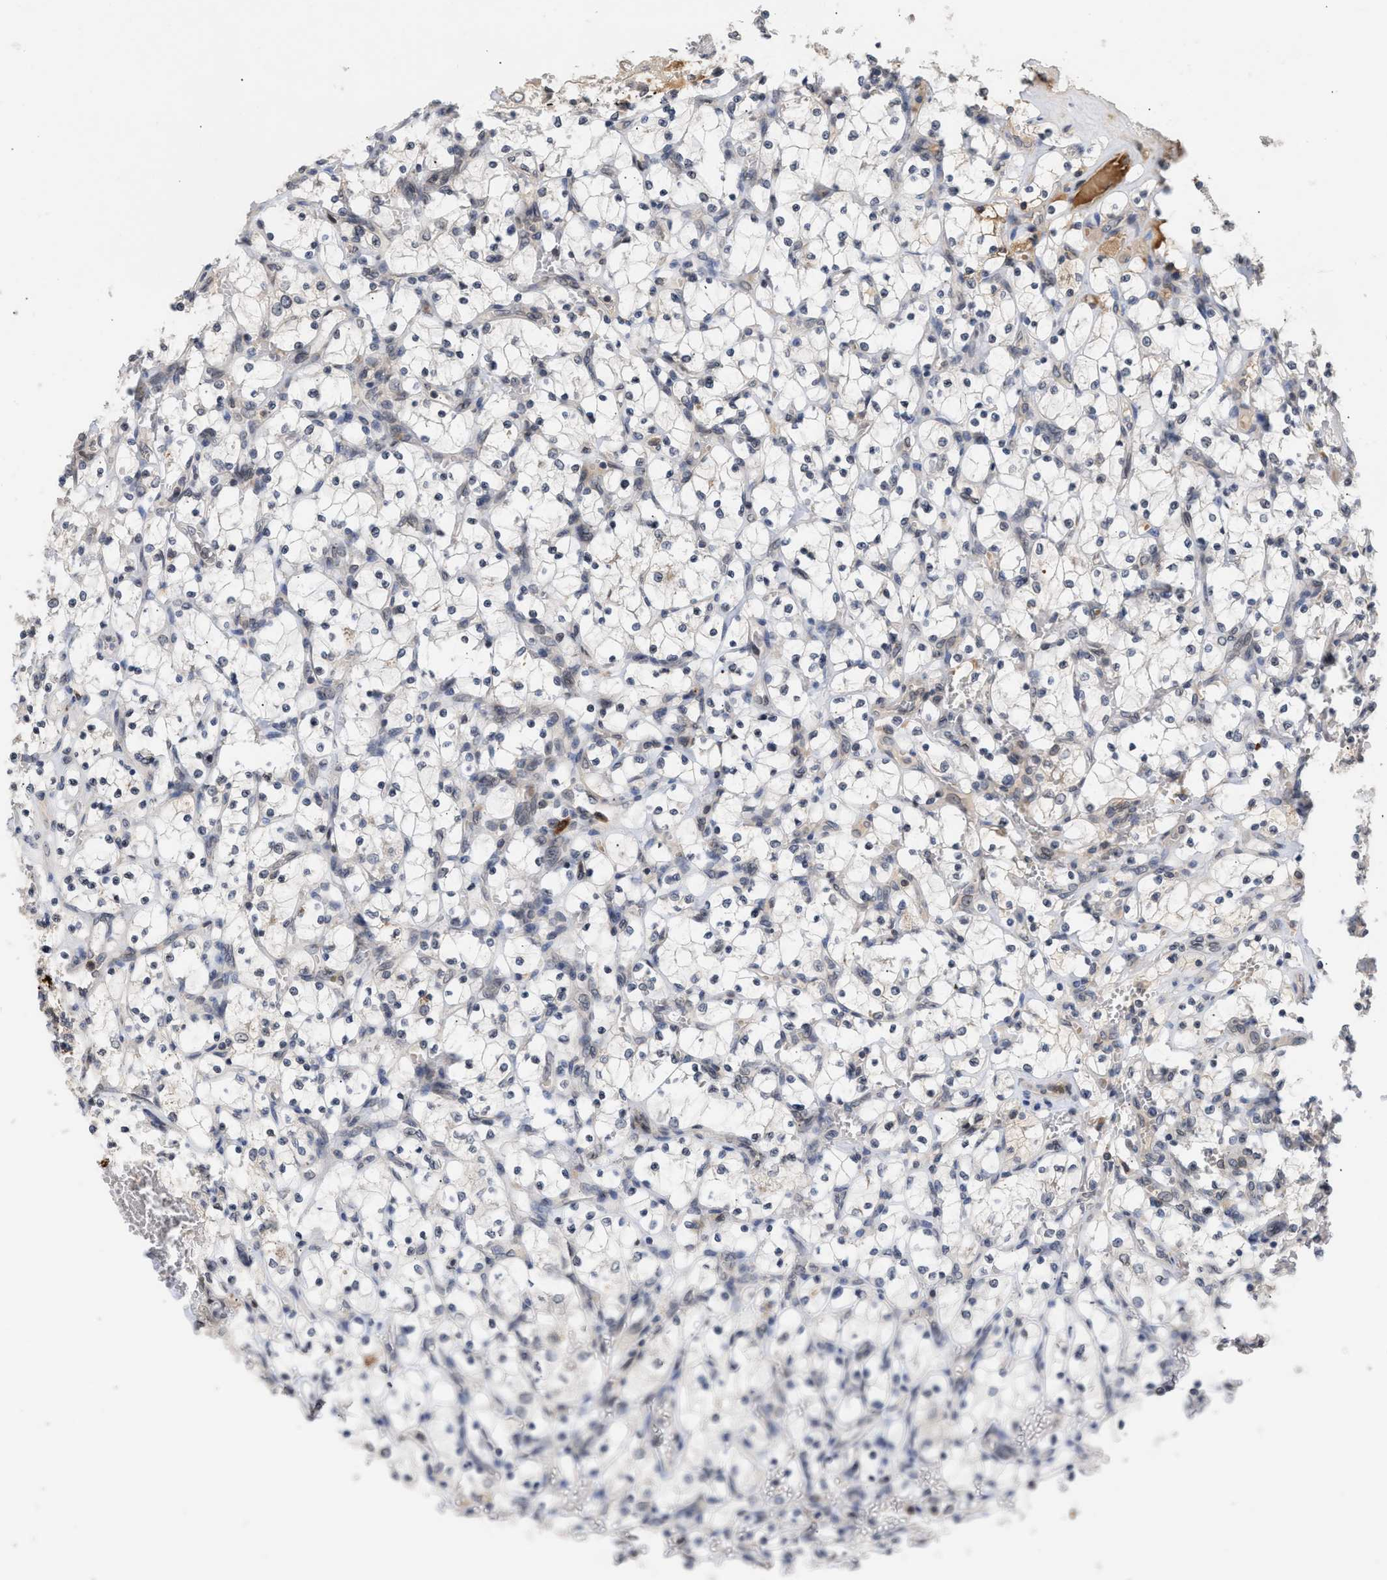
{"staining": {"intensity": "negative", "quantity": "none", "location": "none"}, "tissue": "renal cancer", "cell_type": "Tumor cells", "image_type": "cancer", "snomed": [{"axis": "morphology", "description": "Adenocarcinoma, NOS"}, {"axis": "topography", "description": "Kidney"}], "caption": "This is a histopathology image of IHC staining of renal cancer, which shows no staining in tumor cells.", "gene": "NUP62", "patient": {"sex": "female", "age": 69}}